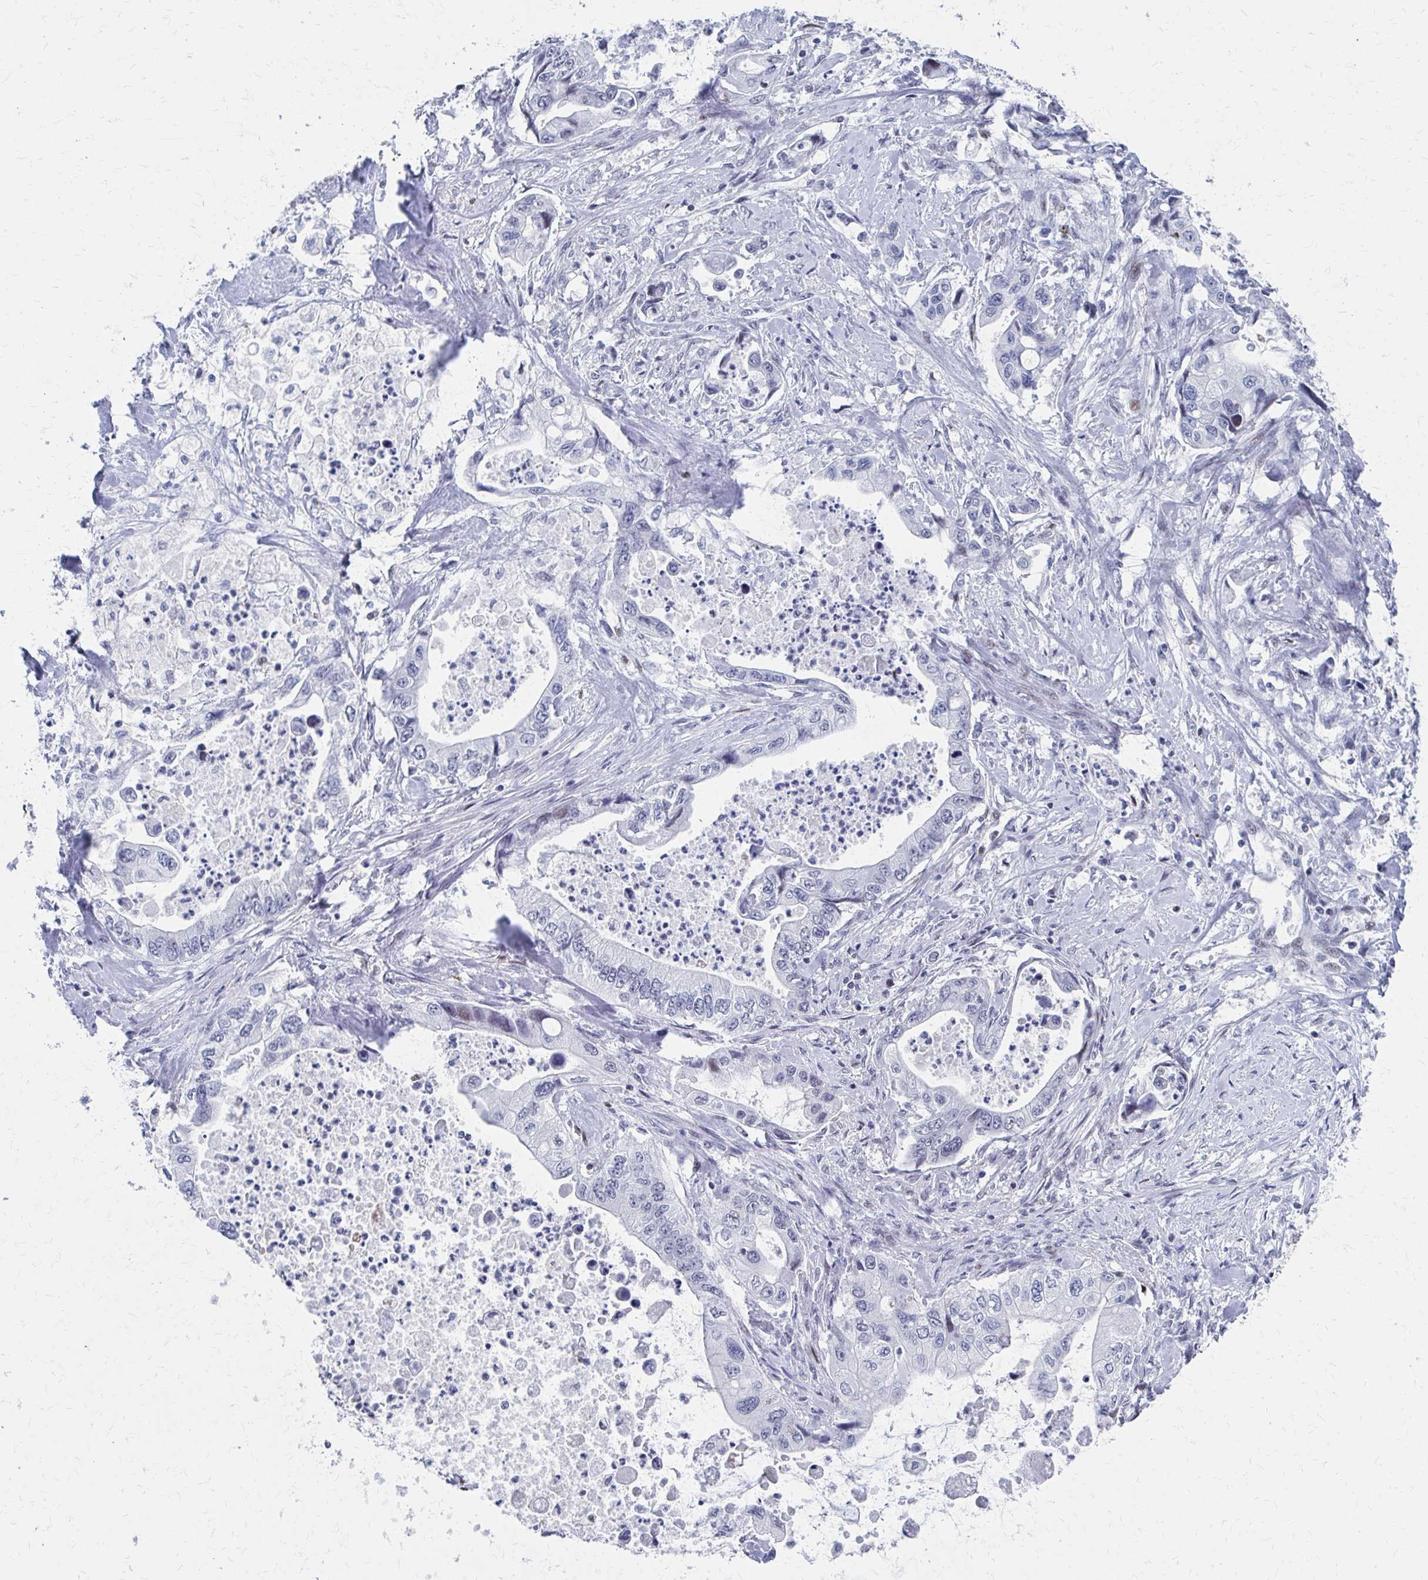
{"staining": {"intensity": "negative", "quantity": "none", "location": "none"}, "tissue": "stomach cancer", "cell_type": "Tumor cells", "image_type": "cancer", "snomed": [{"axis": "morphology", "description": "Adenocarcinoma, NOS"}, {"axis": "topography", "description": "Pancreas"}, {"axis": "topography", "description": "Stomach, upper"}], "caption": "Immunohistochemistry (IHC) of stomach cancer exhibits no expression in tumor cells.", "gene": "CDIN1", "patient": {"sex": "male", "age": 77}}